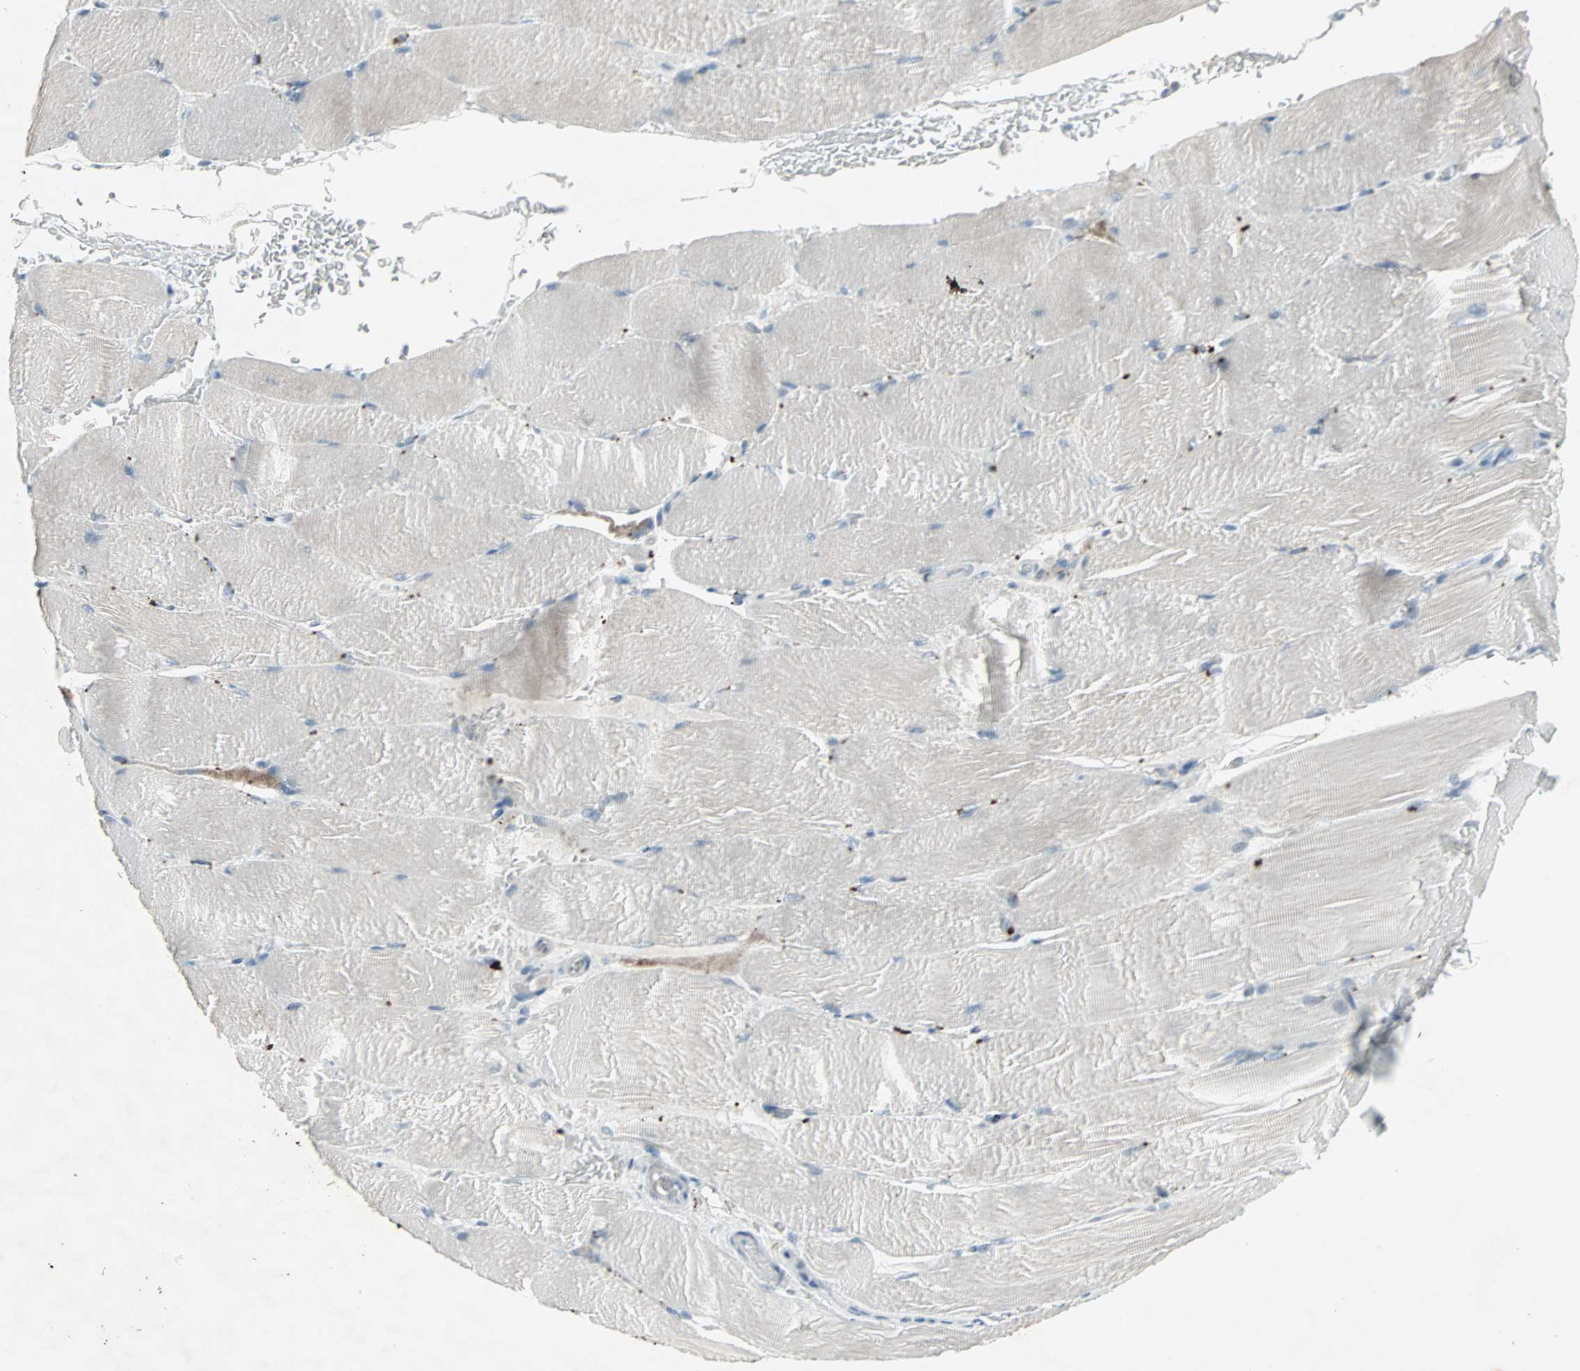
{"staining": {"intensity": "weak", "quantity": "25%-75%", "location": "cytoplasmic/membranous"}, "tissue": "skeletal muscle", "cell_type": "Myocytes", "image_type": "normal", "snomed": [{"axis": "morphology", "description": "Normal tissue, NOS"}, {"axis": "topography", "description": "Skeletal muscle"}, {"axis": "topography", "description": "Parathyroid gland"}], "caption": "This is a micrograph of IHC staining of normal skeletal muscle, which shows weak positivity in the cytoplasmic/membranous of myocytes.", "gene": "LANCL3", "patient": {"sex": "female", "age": 37}}